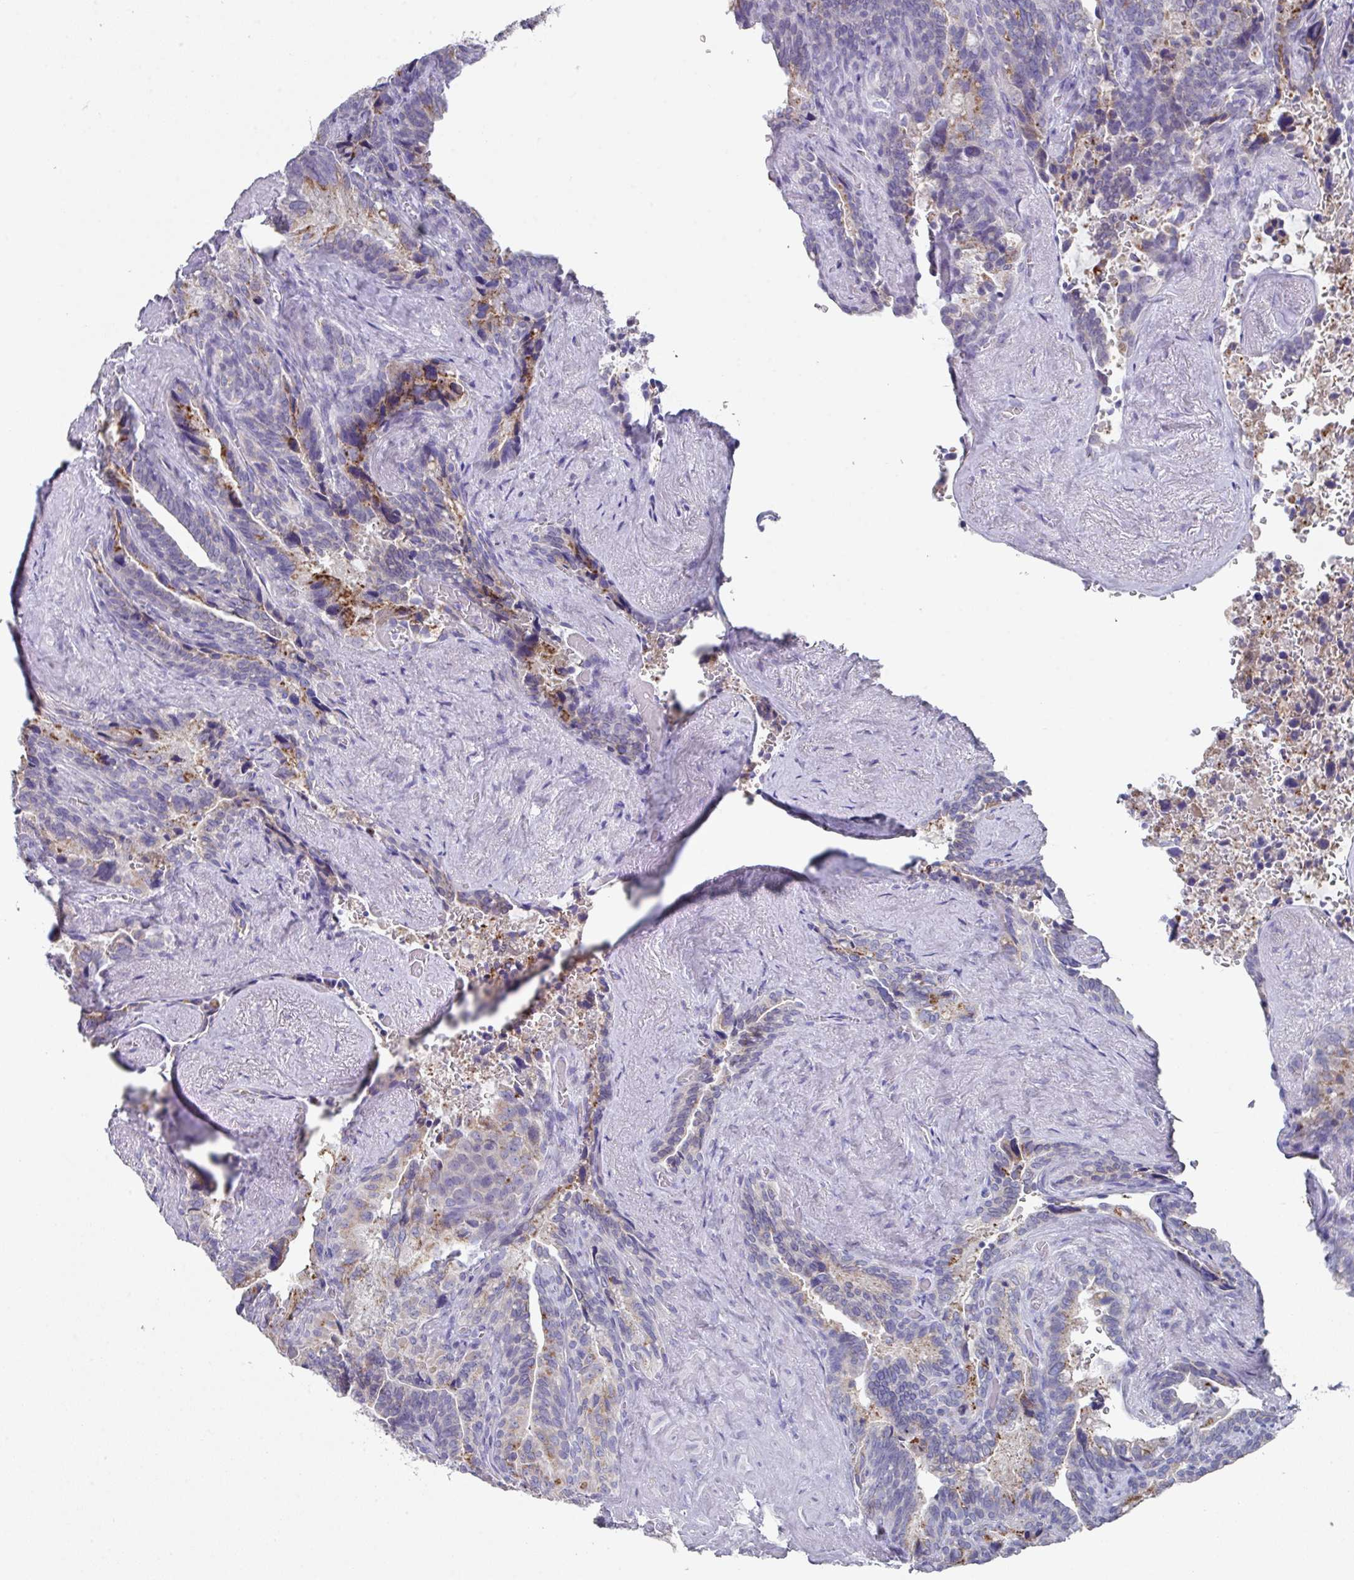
{"staining": {"intensity": "moderate", "quantity": "<25%", "location": "cytoplasmic/membranous"}, "tissue": "seminal vesicle", "cell_type": "Glandular cells", "image_type": "normal", "snomed": [{"axis": "morphology", "description": "Normal tissue, NOS"}, {"axis": "topography", "description": "Seminal veicle"}], "caption": "Glandular cells reveal low levels of moderate cytoplasmic/membranous expression in approximately <25% of cells in benign human seminal vesicle.", "gene": "VKORC1L1", "patient": {"sex": "male", "age": 68}}